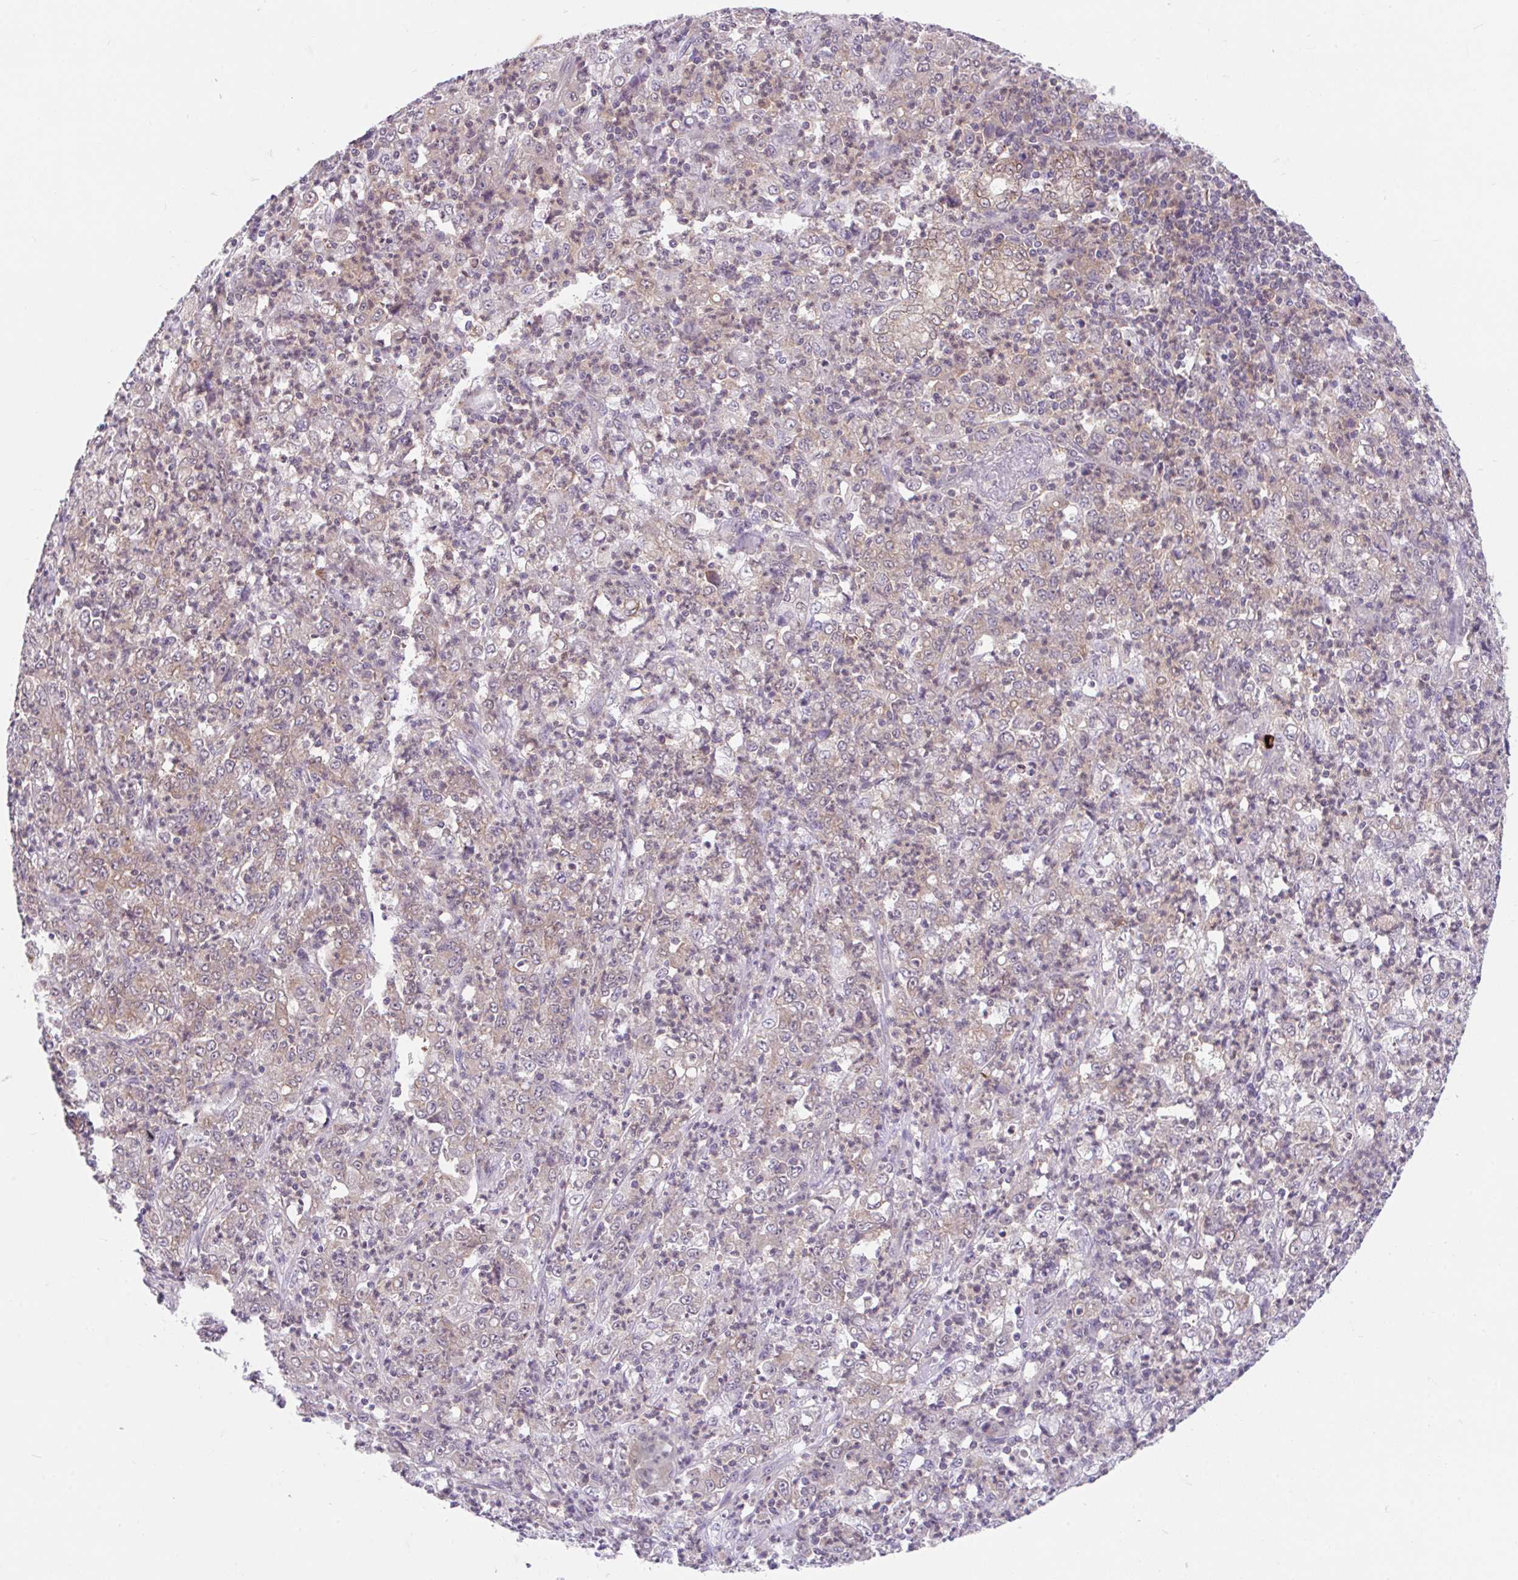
{"staining": {"intensity": "weak", "quantity": "25%-75%", "location": "cytoplasmic/membranous"}, "tissue": "stomach cancer", "cell_type": "Tumor cells", "image_type": "cancer", "snomed": [{"axis": "morphology", "description": "Adenocarcinoma, NOS"}, {"axis": "topography", "description": "Stomach, lower"}], "caption": "There is low levels of weak cytoplasmic/membranous staining in tumor cells of stomach cancer (adenocarcinoma), as demonstrated by immunohistochemical staining (brown color).", "gene": "RALBP1", "patient": {"sex": "female", "age": 71}}